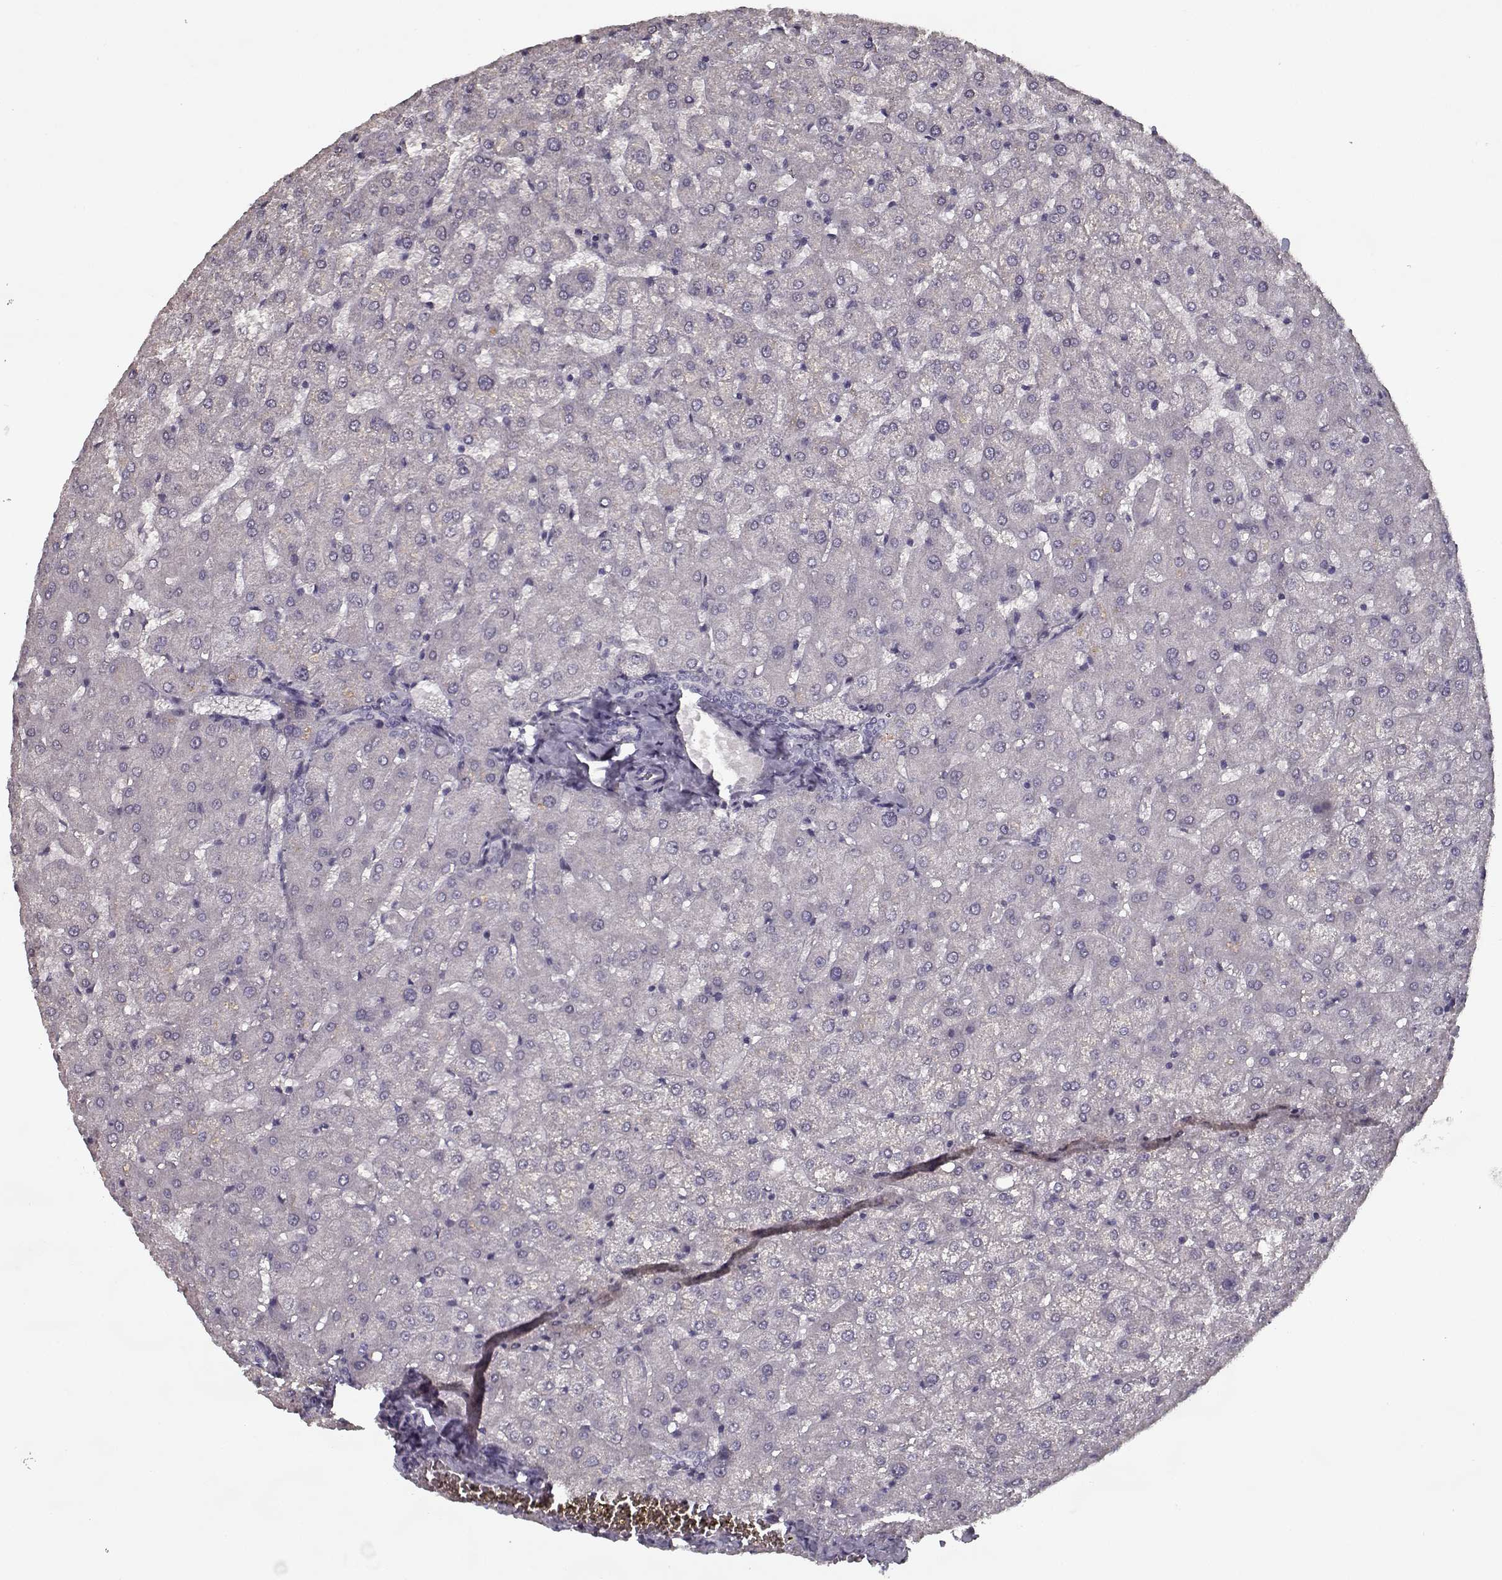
{"staining": {"intensity": "negative", "quantity": "none", "location": "none"}, "tissue": "liver", "cell_type": "Cholangiocytes", "image_type": "normal", "snomed": [{"axis": "morphology", "description": "Normal tissue, NOS"}, {"axis": "topography", "description": "Liver"}], "caption": "IHC micrograph of unremarkable liver stained for a protein (brown), which reveals no expression in cholangiocytes.", "gene": "LAMA2", "patient": {"sex": "female", "age": 50}}